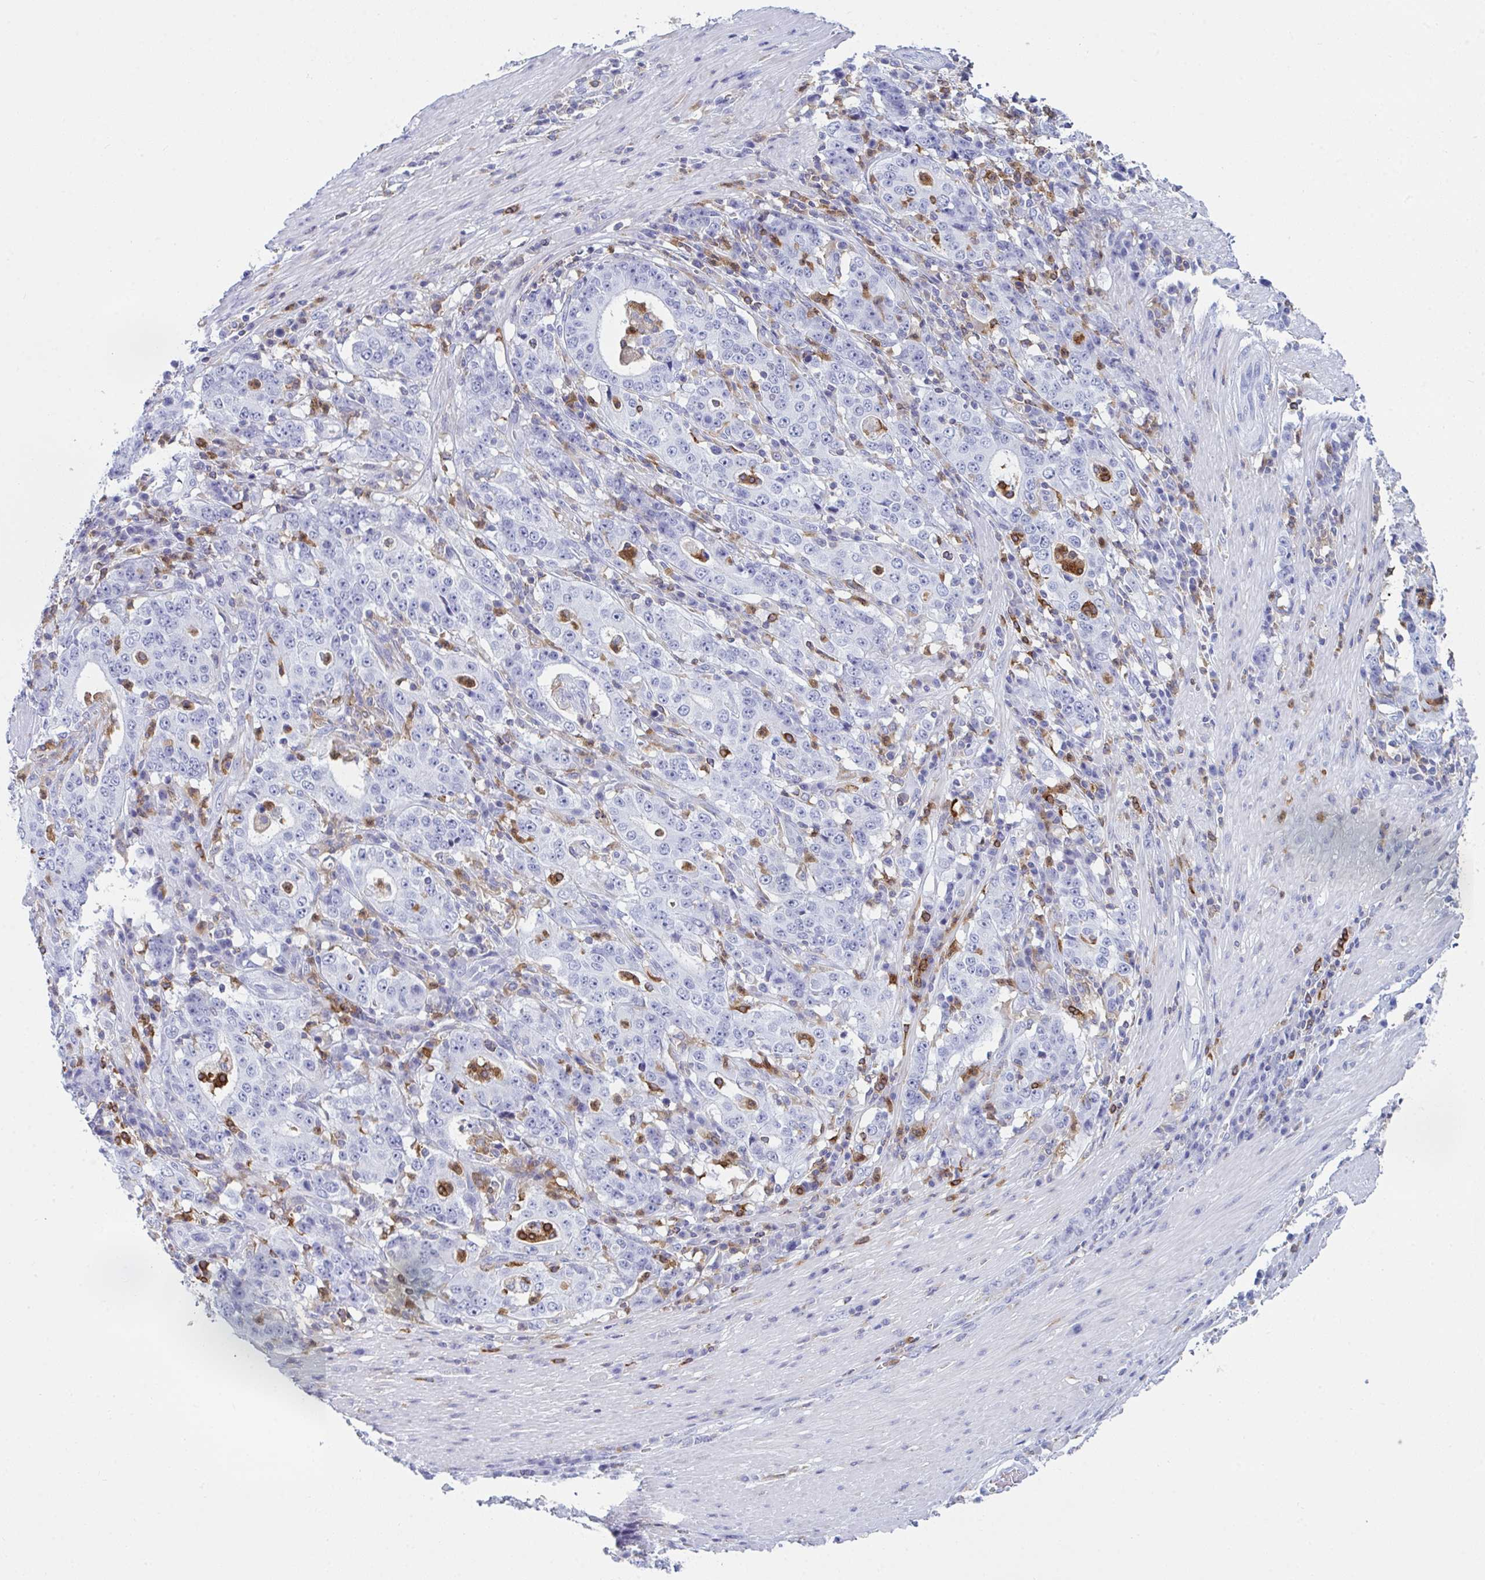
{"staining": {"intensity": "negative", "quantity": "none", "location": "none"}, "tissue": "stomach cancer", "cell_type": "Tumor cells", "image_type": "cancer", "snomed": [{"axis": "morphology", "description": "Normal tissue, NOS"}, {"axis": "morphology", "description": "Adenocarcinoma, NOS"}, {"axis": "topography", "description": "Stomach, upper"}, {"axis": "topography", "description": "Stomach"}], "caption": "The immunohistochemistry micrograph has no significant staining in tumor cells of stomach cancer (adenocarcinoma) tissue.", "gene": "MYO1F", "patient": {"sex": "male", "age": 59}}